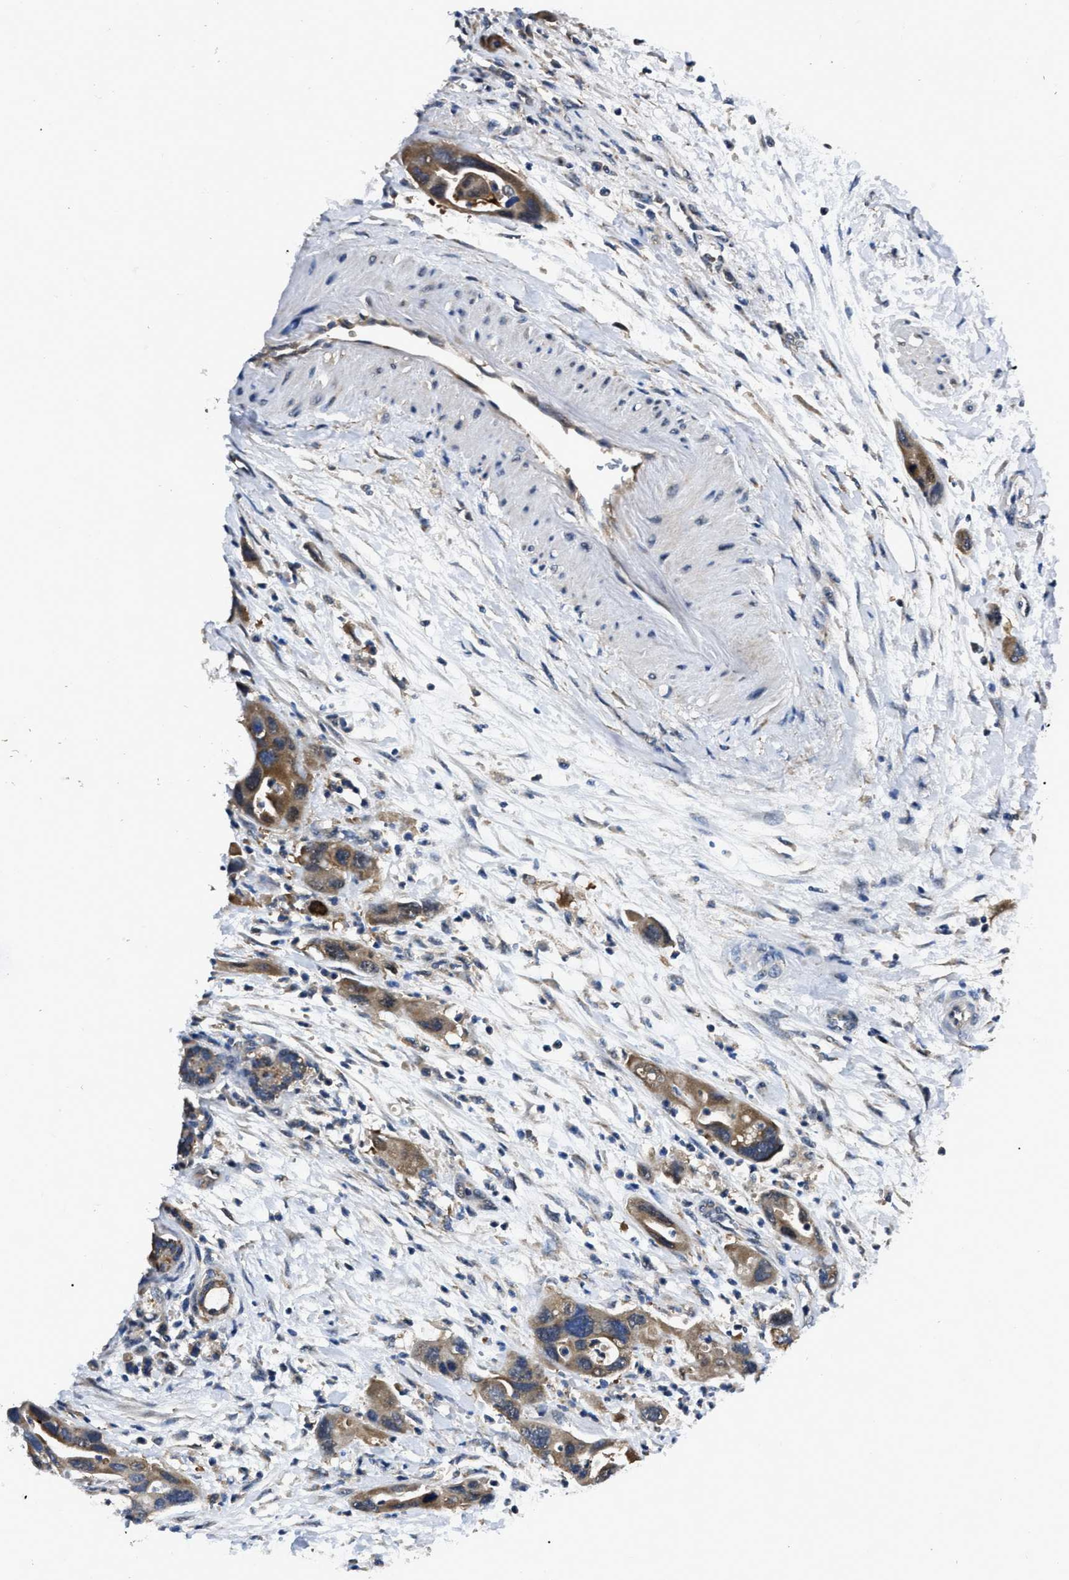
{"staining": {"intensity": "moderate", "quantity": ">75%", "location": "cytoplasmic/membranous"}, "tissue": "pancreatic cancer", "cell_type": "Tumor cells", "image_type": "cancer", "snomed": [{"axis": "morphology", "description": "Normal tissue, NOS"}, {"axis": "morphology", "description": "Adenocarcinoma, NOS"}, {"axis": "topography", "description": "Pancreas"}], "caption": "Human pancreatic adenocarcinoma stained with a protein marker shows moderate staining in tumor cells.", "gene": "GET4", "patient": {"sex": "female", "age": 71}}